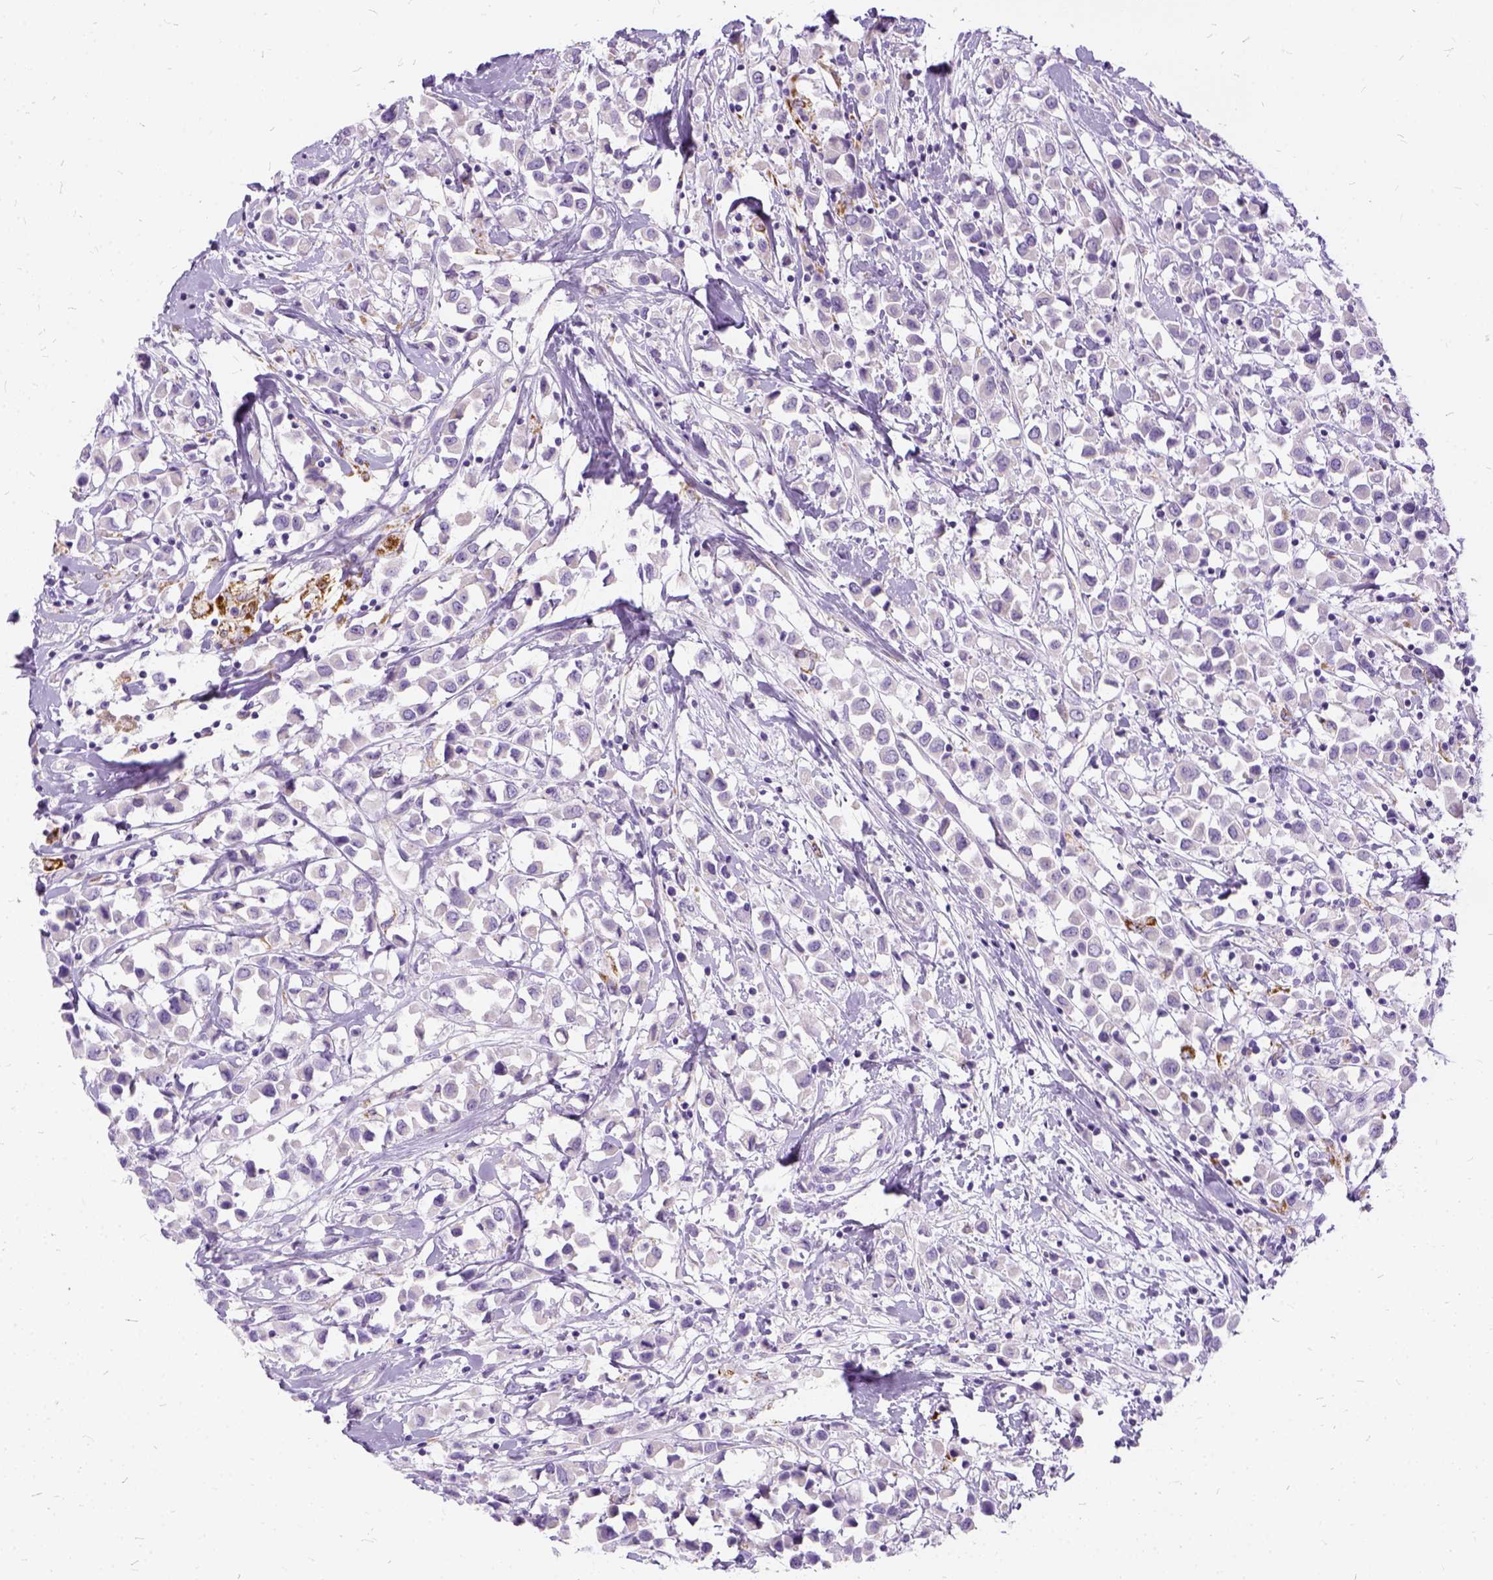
{"staining": {"intensity": "negative", "quantity": "none", "location": "none"}, "tissue": "breast cancer", "cell_type": "Tumor cells", "image_type": "cancer", "snomed": [{"axis": "morphology", "description": "Duct carcinoma"}, {"axis": "topography", "description": "Breast"}], "caption": "The micrograph shows no staining of tumor cells in infiltrating ductal carcinoma (breast).", "gene": "FDX1", "patient": {"sex": "female", "age": 61}}